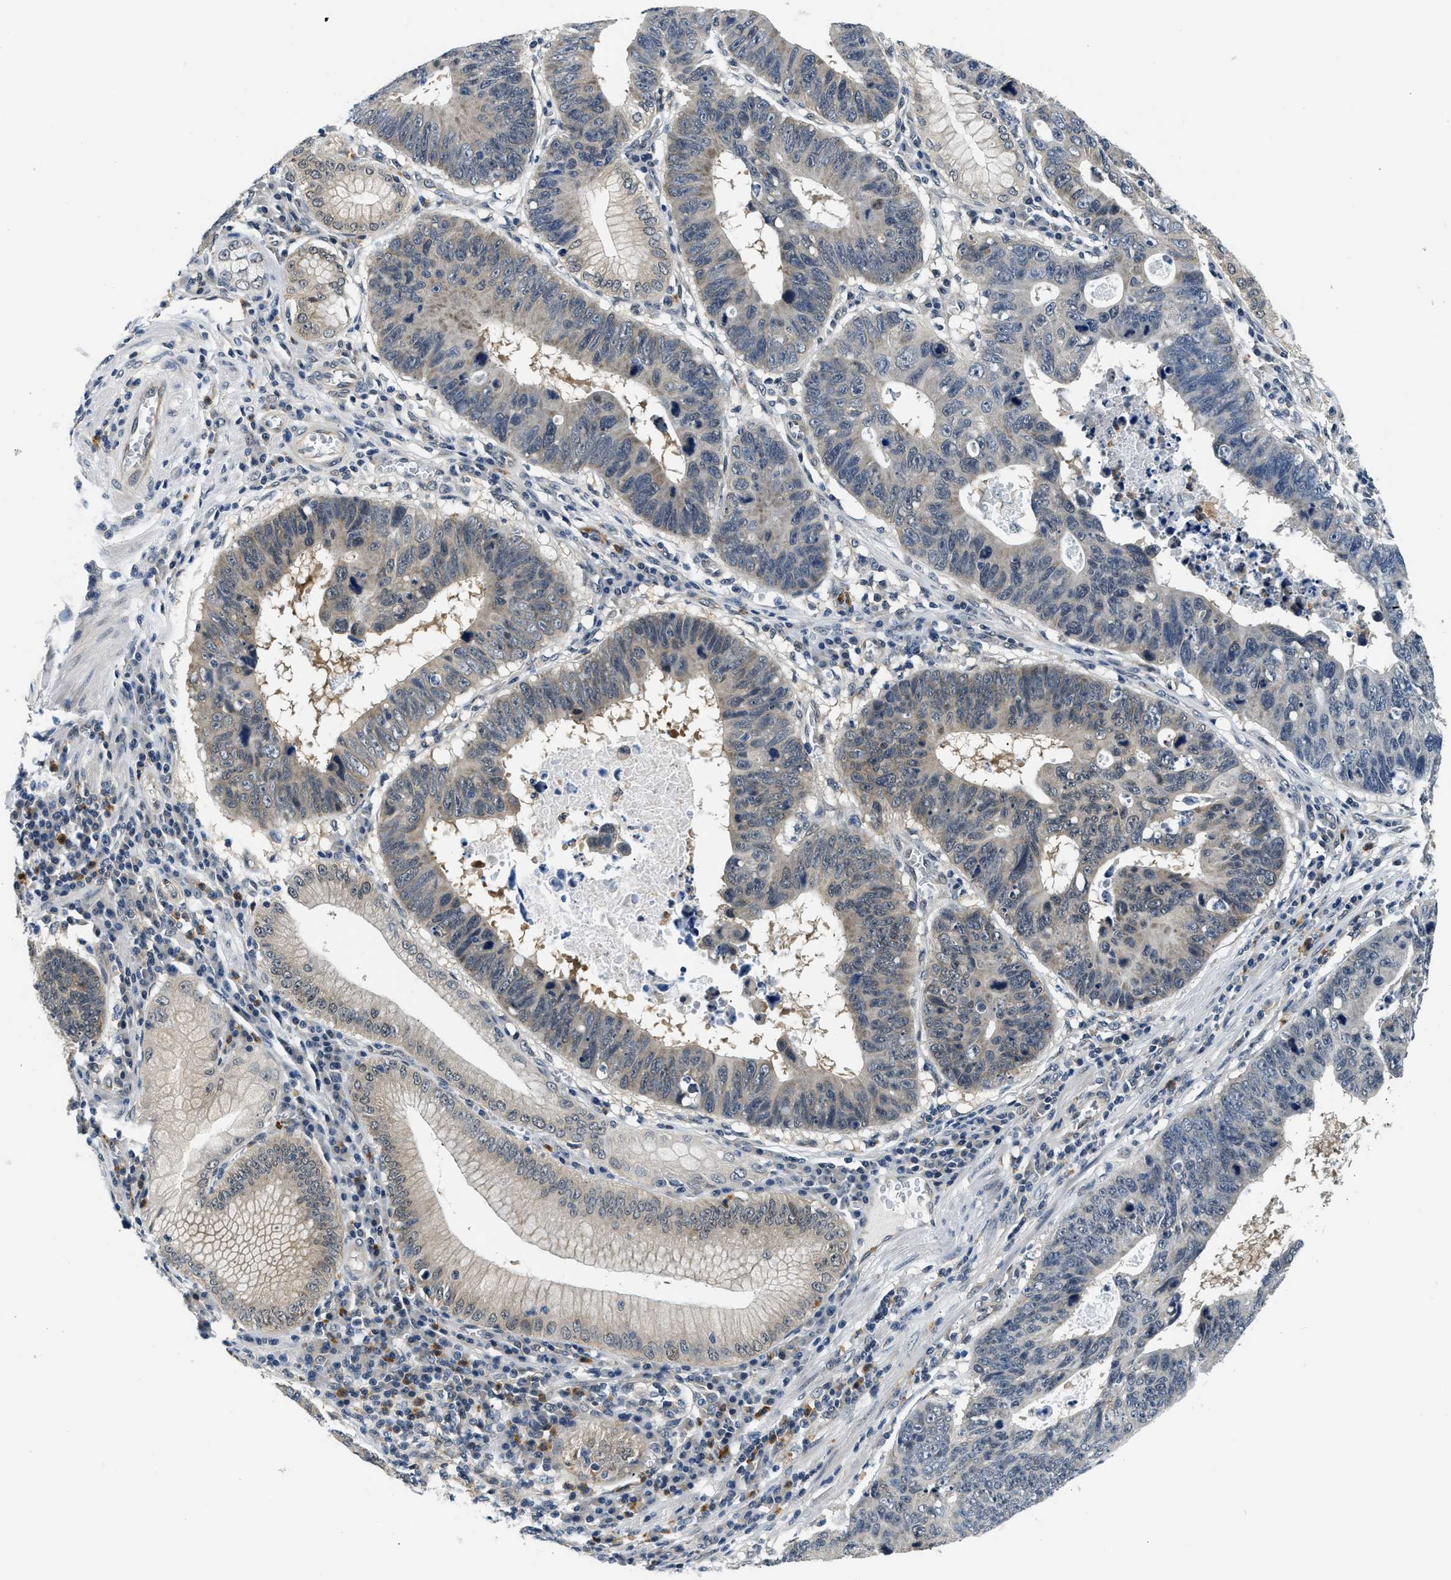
{"staining": {"intensity": "weak", "quantity": ">75%", "location": "cytoplasmic/membranous"}, "tissue": "stomach cancer", "cell_type": "Tumor cells", "image_type": "cancer", "snomed": [{"axis": "morphology", "description": "Adenocarcinoma, NOS"}, {"axis": "topography", "description": "Stomach"}], "caption": "Human stomach cancer (adenocarcinoma) stained with a protein marker exhibits weak staining in tumor cells.", "gene": "SMAD4", "patient": {"sex": "male", "age": 59}}